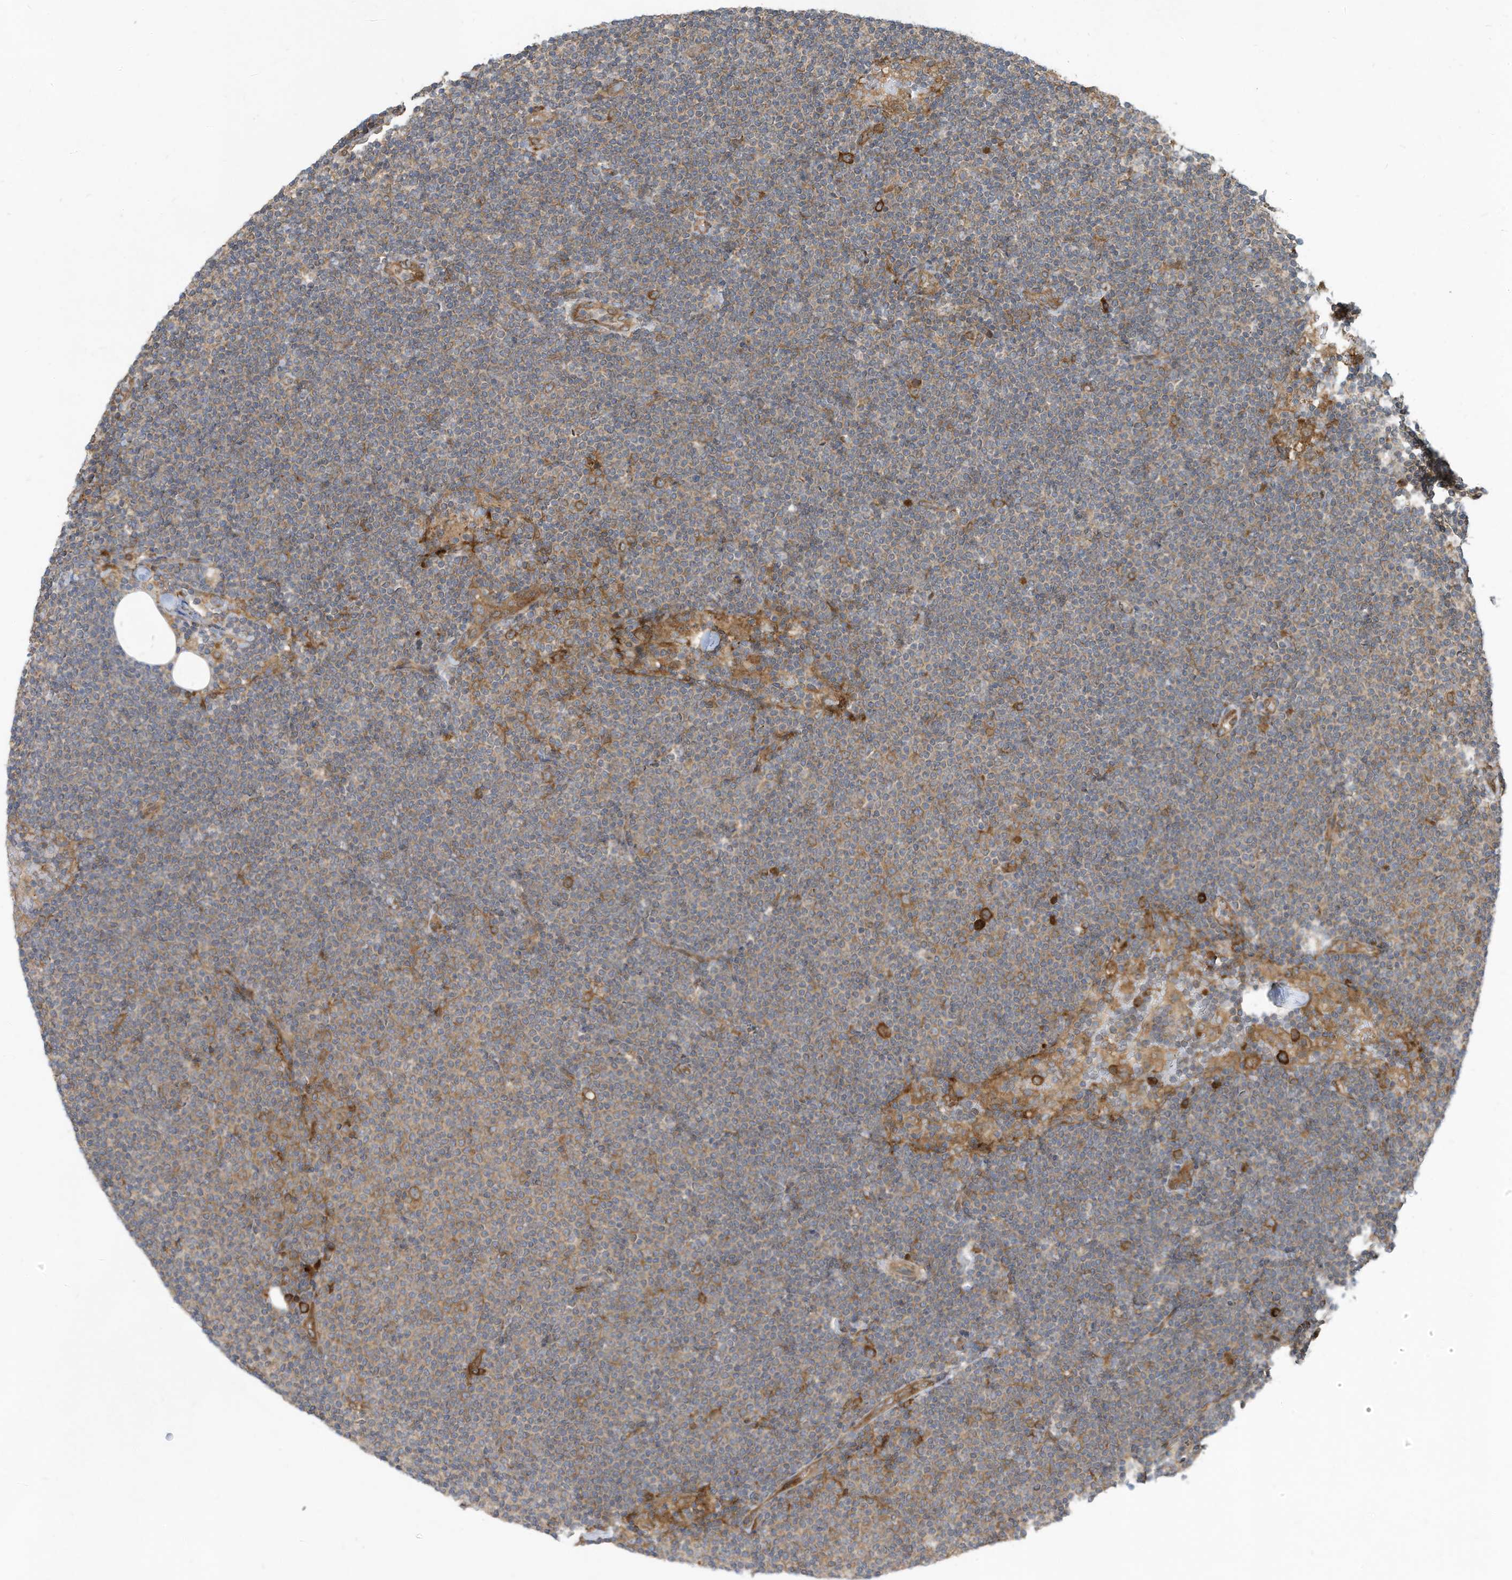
{"staining": {"intensity": "weak", "quantity": "<25%", "location": "cytoplasmic/membranous"}, "tissue": "lymphoma", "cell_type": "Tumor cells", "image_type": "cancer", "snomed": [{"axis": "morphology", "description": "Malignant lymphoma, non-Hodgkin's type, Low grade"}, {"axis": "topography", "description": "Lymph node"}], "caption": "This is an IHC micrograph of lymphoma. There is no expression in tumor cells.", "gene": "USE1", "patient": {"sex": "female", "age": 53}}